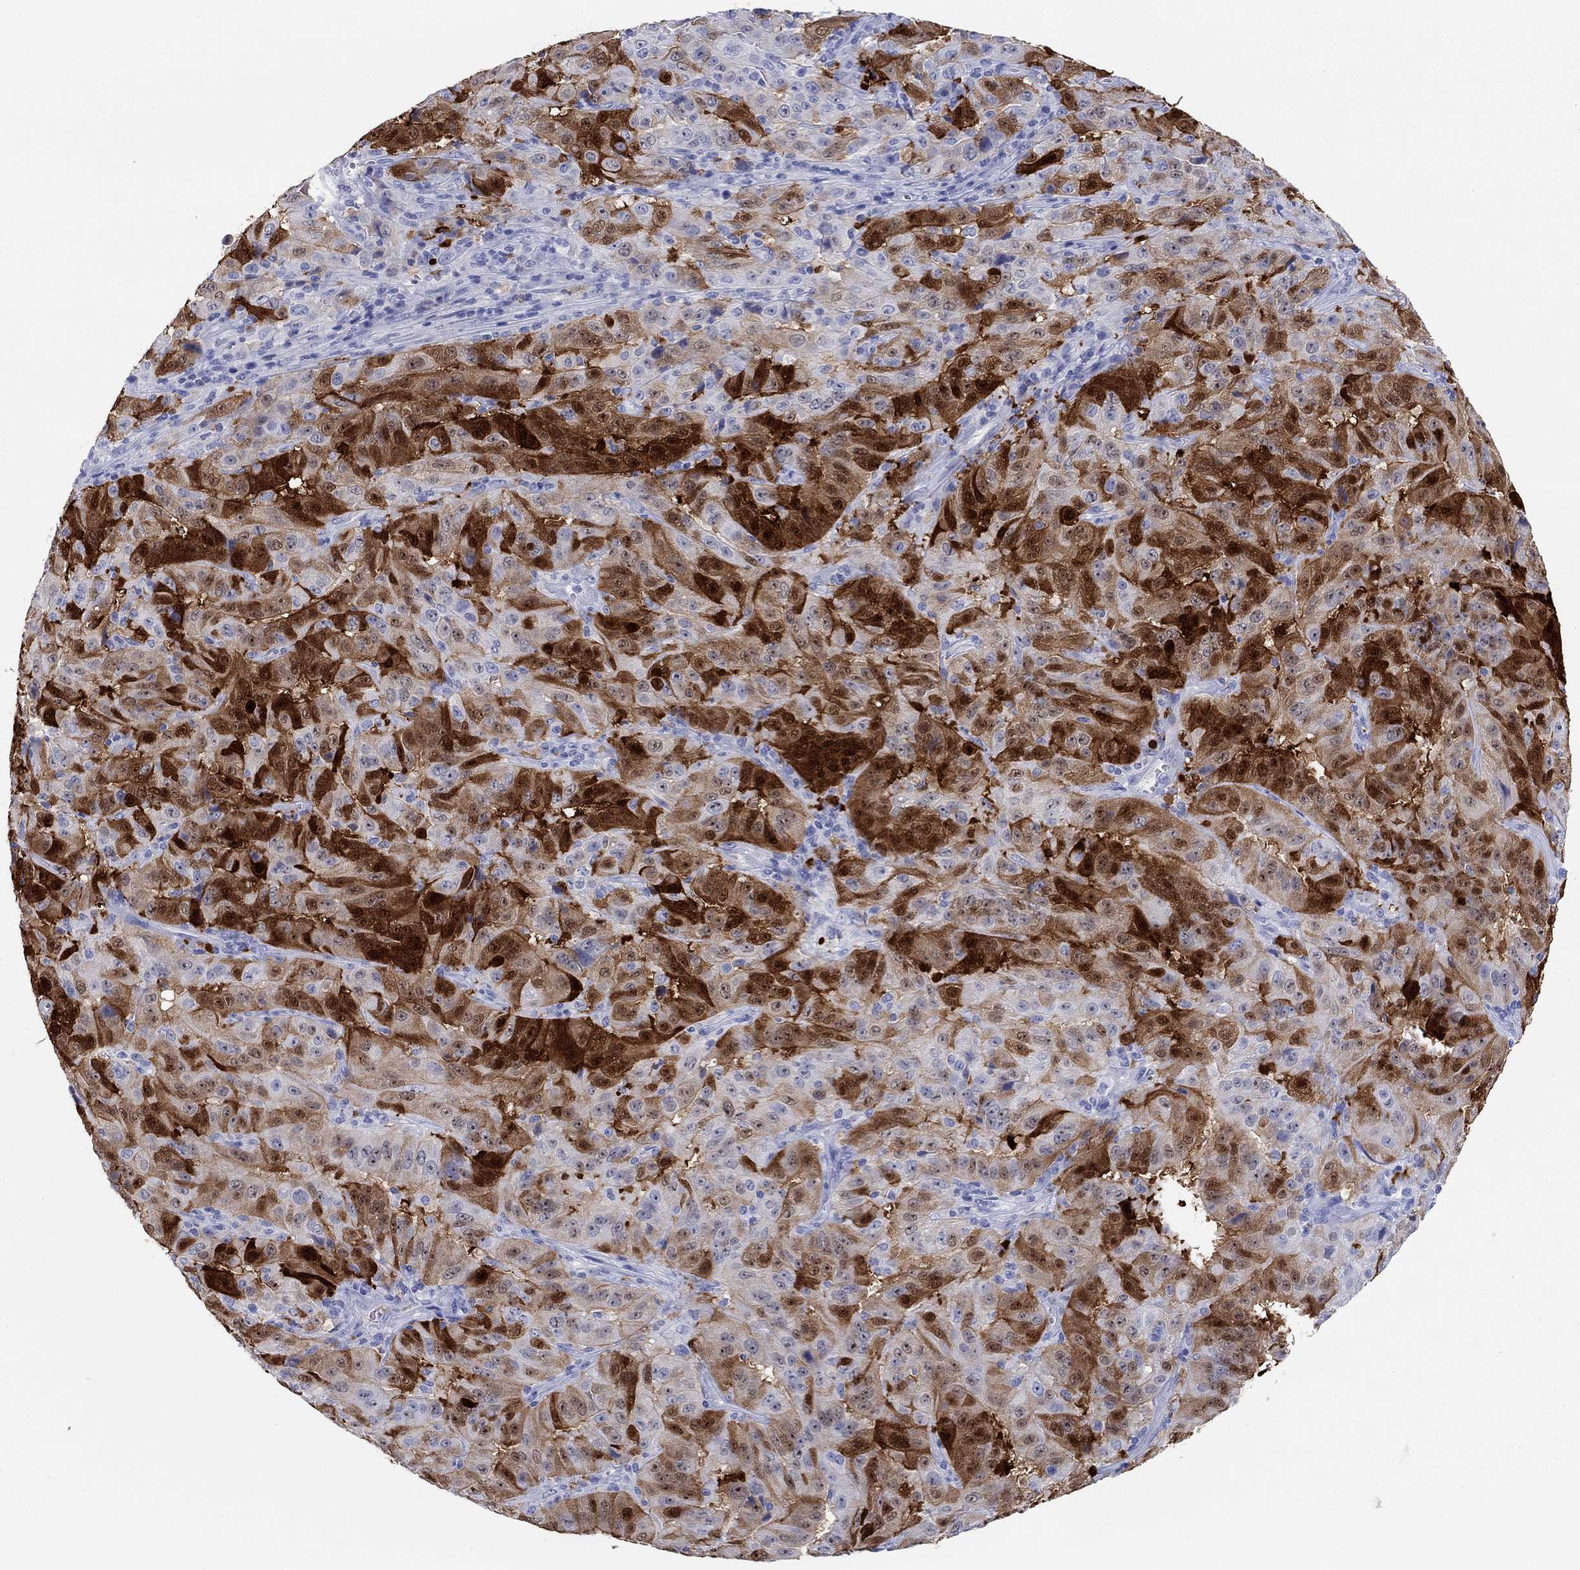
{"staining": {"intensity": "strong", "quantity": "25%-75%", "location": "cytoplasmic/membranous,nuclear"}, "tissue": "pancreatic cancer", "cell_type": "Tumor cells", "image_type": "cancer", "snomed": [{"axis": "morphology", "description": "Adenocarcinoma, NOS"}, {"axis": "topography", "description": "Pancreas"}], "caption": "Pancreatic cancer tissue shows strong cytoplasmic/membranous and nuclear positivity in about 25%-75% of tumor cells The protein is shown in brown color, while the nuclei are stained blue.", "gene": "AKR1C2", "patient": {"sex": "male", "age": 63}}